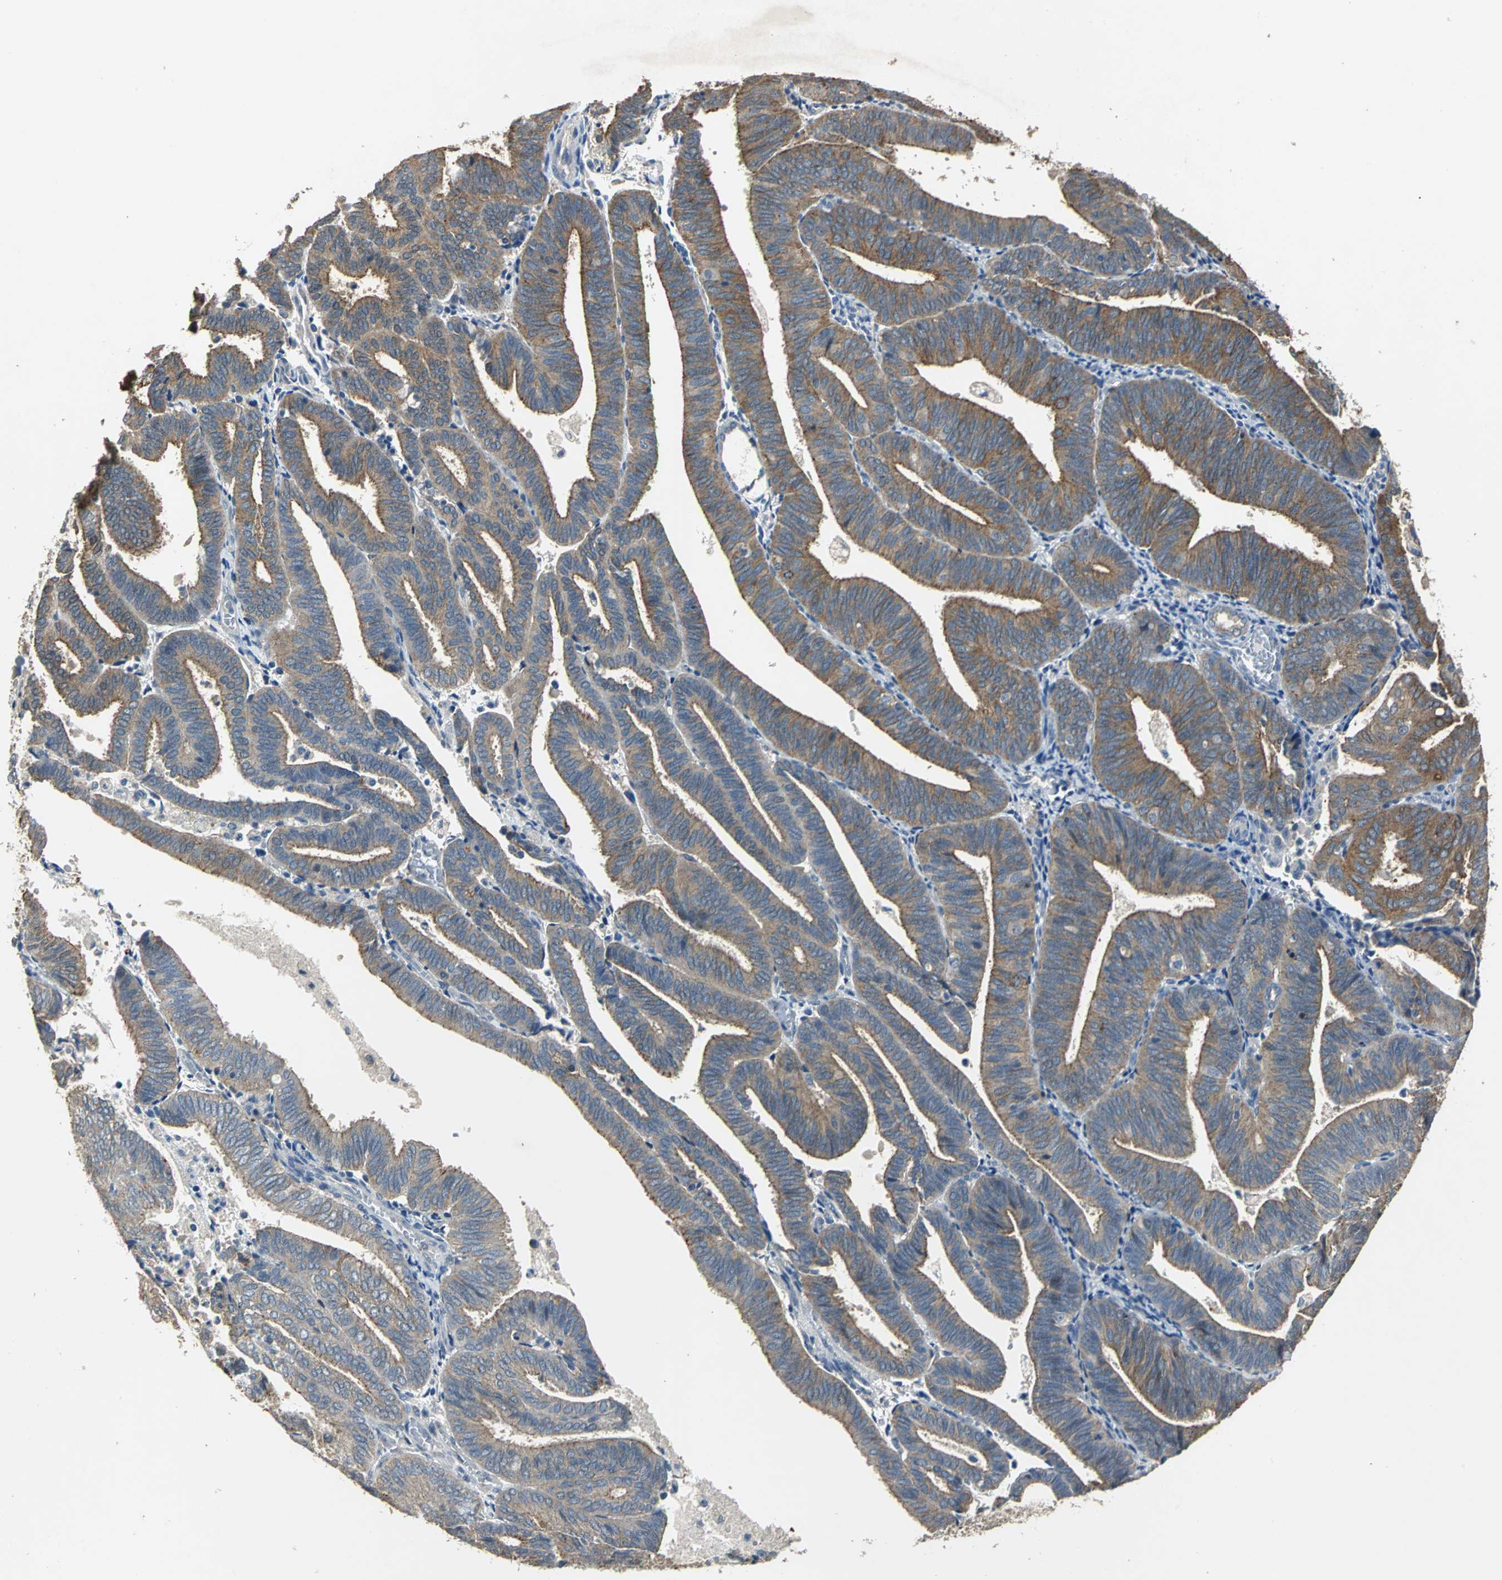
{"staining": {"intensity": "moderate", "quantity": ">75%", "location": "cytoplasmic/membranous"}, "tissue": "endometrial cancer", "cell_type": "Tumor cells", "image_type": "cancer", "snomed": [{"axis": "morphology", "description": "Adenocarcinoma, NOS"}, {"axis": "topography", "description": "Uterus"}], "caption": "DAB immunohistochemical staining of endometrial adenocarcinoma exhibits moderate cytoplasmic/membranous protein positivity in approximately >75% of tumor cells.", "gene": "OCLN", "patient": {"sex": "female", "age": 60}}